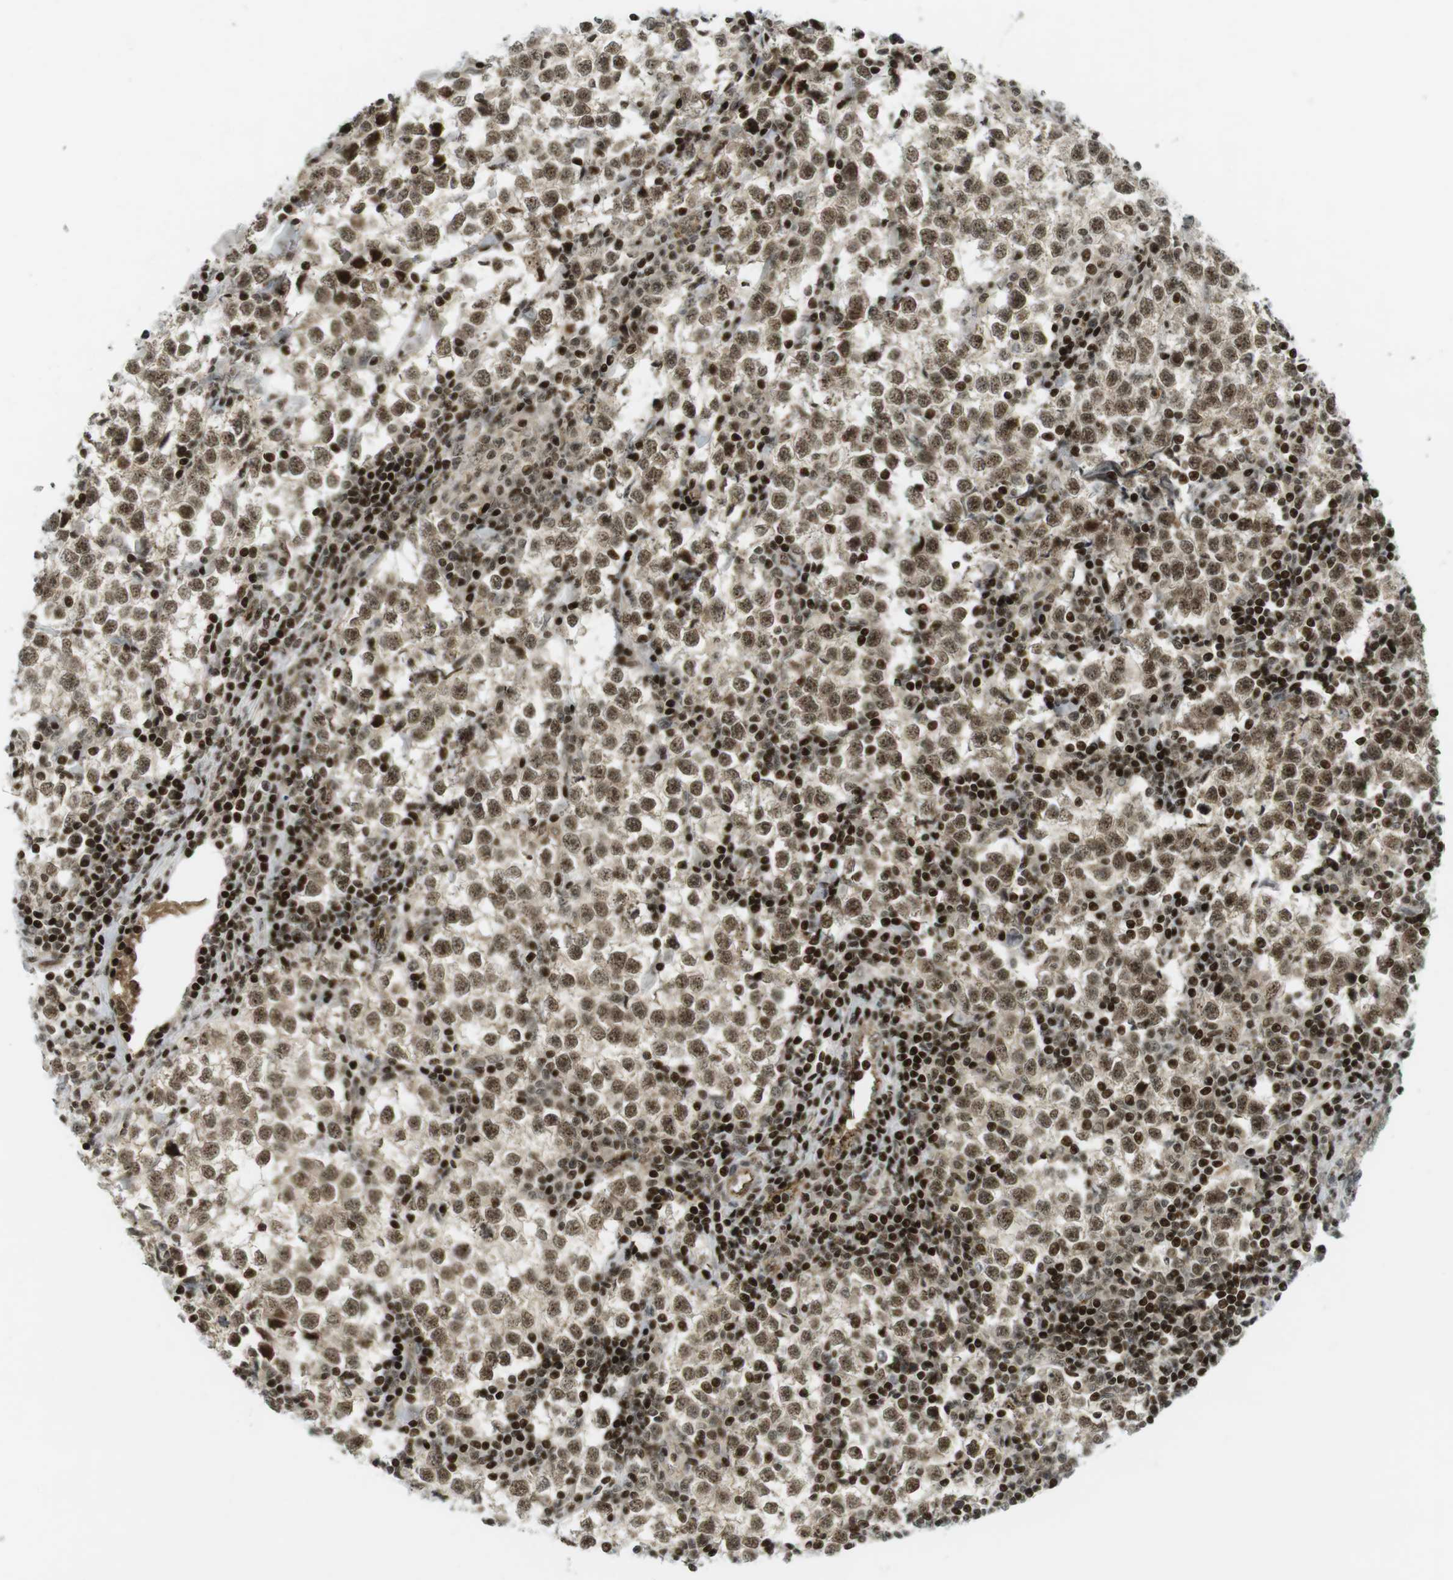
{"staining": {"intensity": "moderate", "quantity": ">75%", "location": "nuclear"}, "tissue": "testis cancer", "cell_type": "Tumor cells", "image_type": "cancer", "snomed": [{"axis": "morphology", "description": "Seminoma, NOS"}, {"axis": "morphology", "description": "Carcinoma, Embryonal, NOS"}, {"axis": "topography", "description": "Testis"}], "caption": "Immunohistochemistry (IHC) histopathology image of neoplastic tissue: human testis embryonal carcinoma stained using IHC demonstrates medium levels of moderate protein expression localized specifically in the nuclear of tumor cells, appearing as a nuclear brown color.", "gene": "PPP1R13B", "patient": {"sex": "male", "age": 36}}